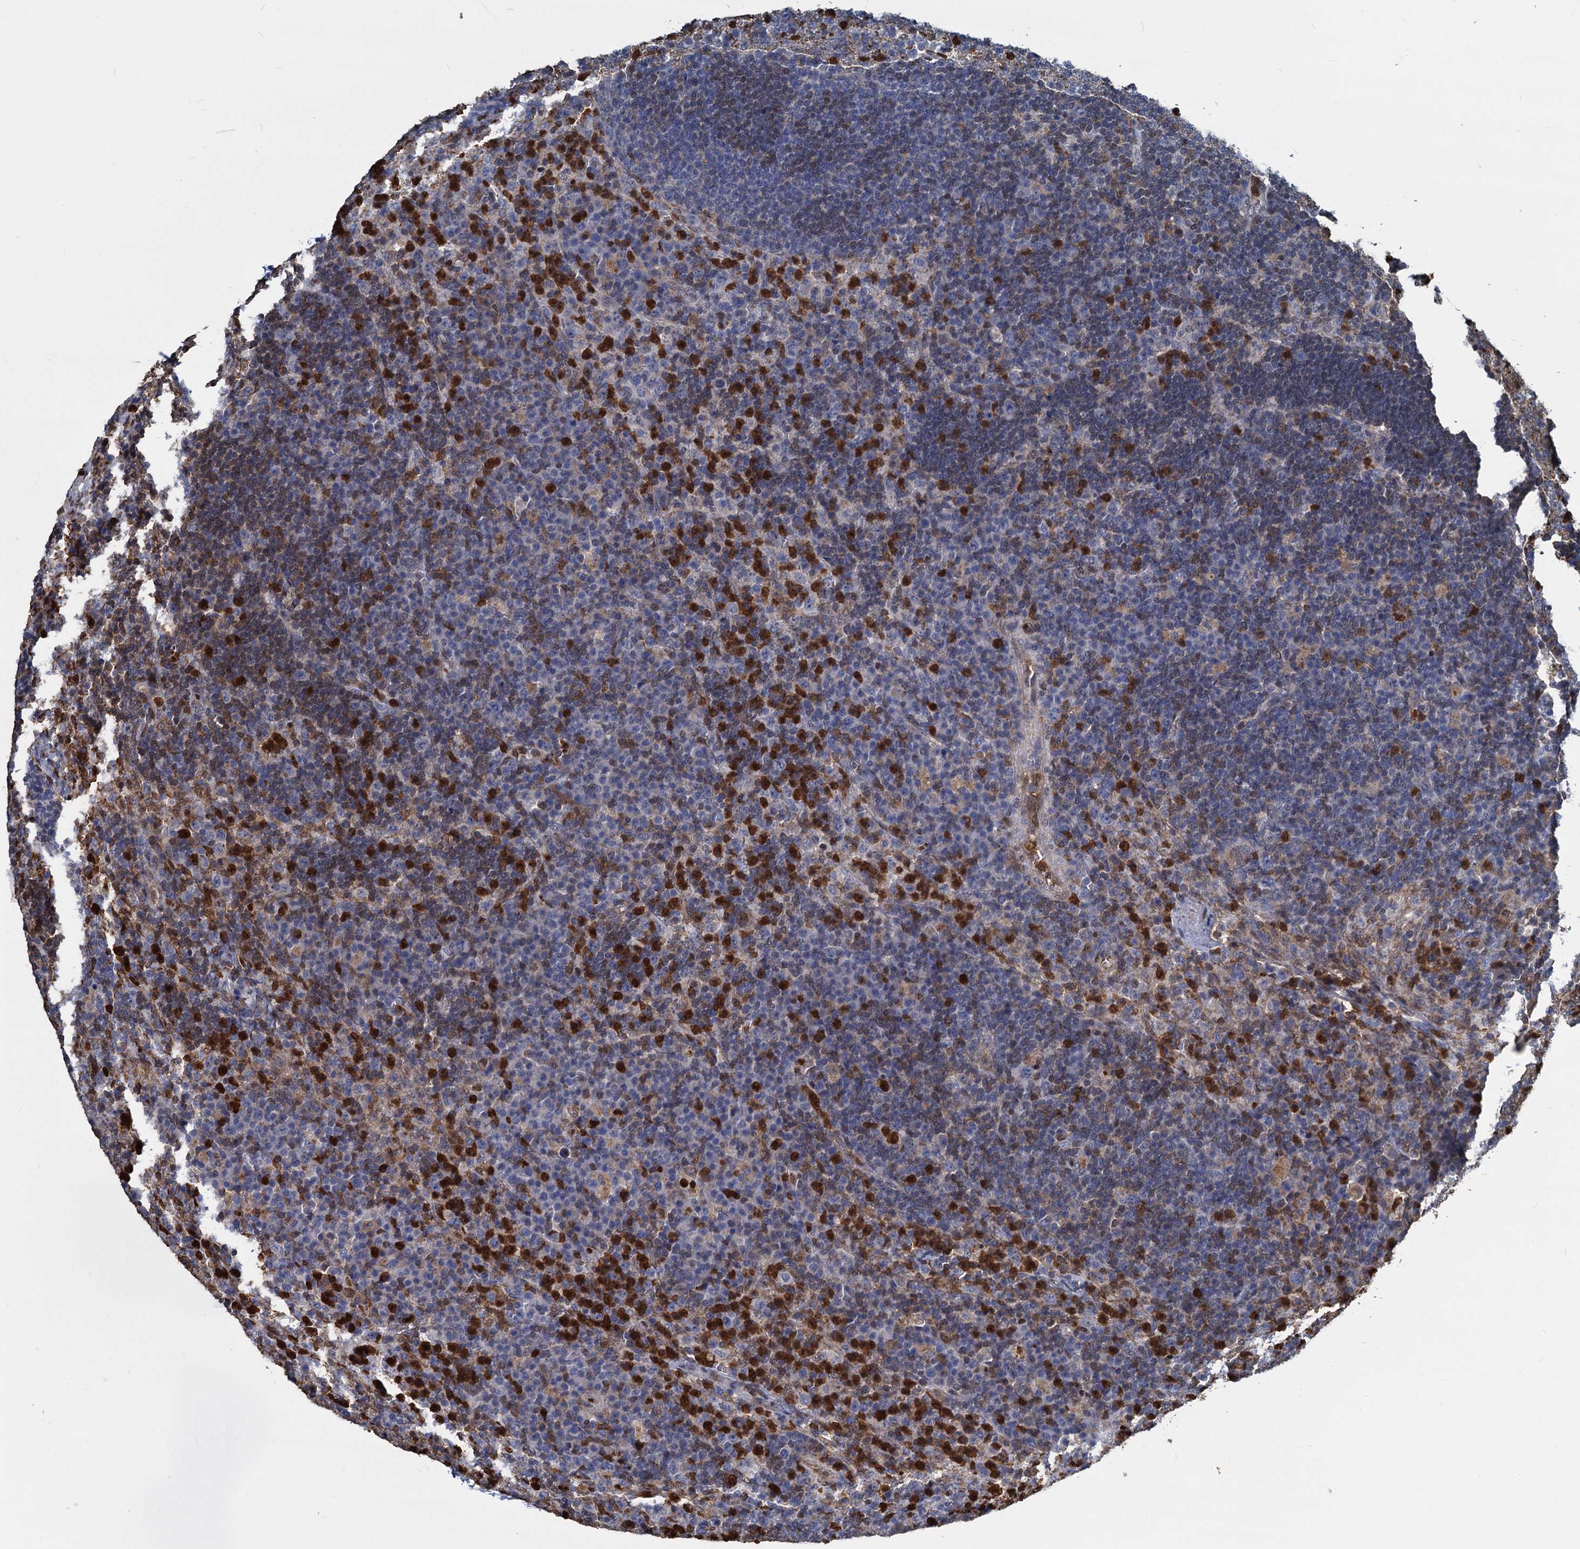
{"staining": {"intensity": "negative", "quantity": "none", "location": "none"}, "tissue": "lymph node", "cell_type": "Germinal center cells", "image_type": "normal", "snomed": [{"axis": "morphology", "description": "Normal tissue, NOS"}, {"axis": "topography", "description": "Lymph node"}], "caption": "Lymph node stained for a protein using immunohistochemistry shows no expression germinal center cells.", "gene": "S100A6", "patient": {"sex": "female", "age": 70}}